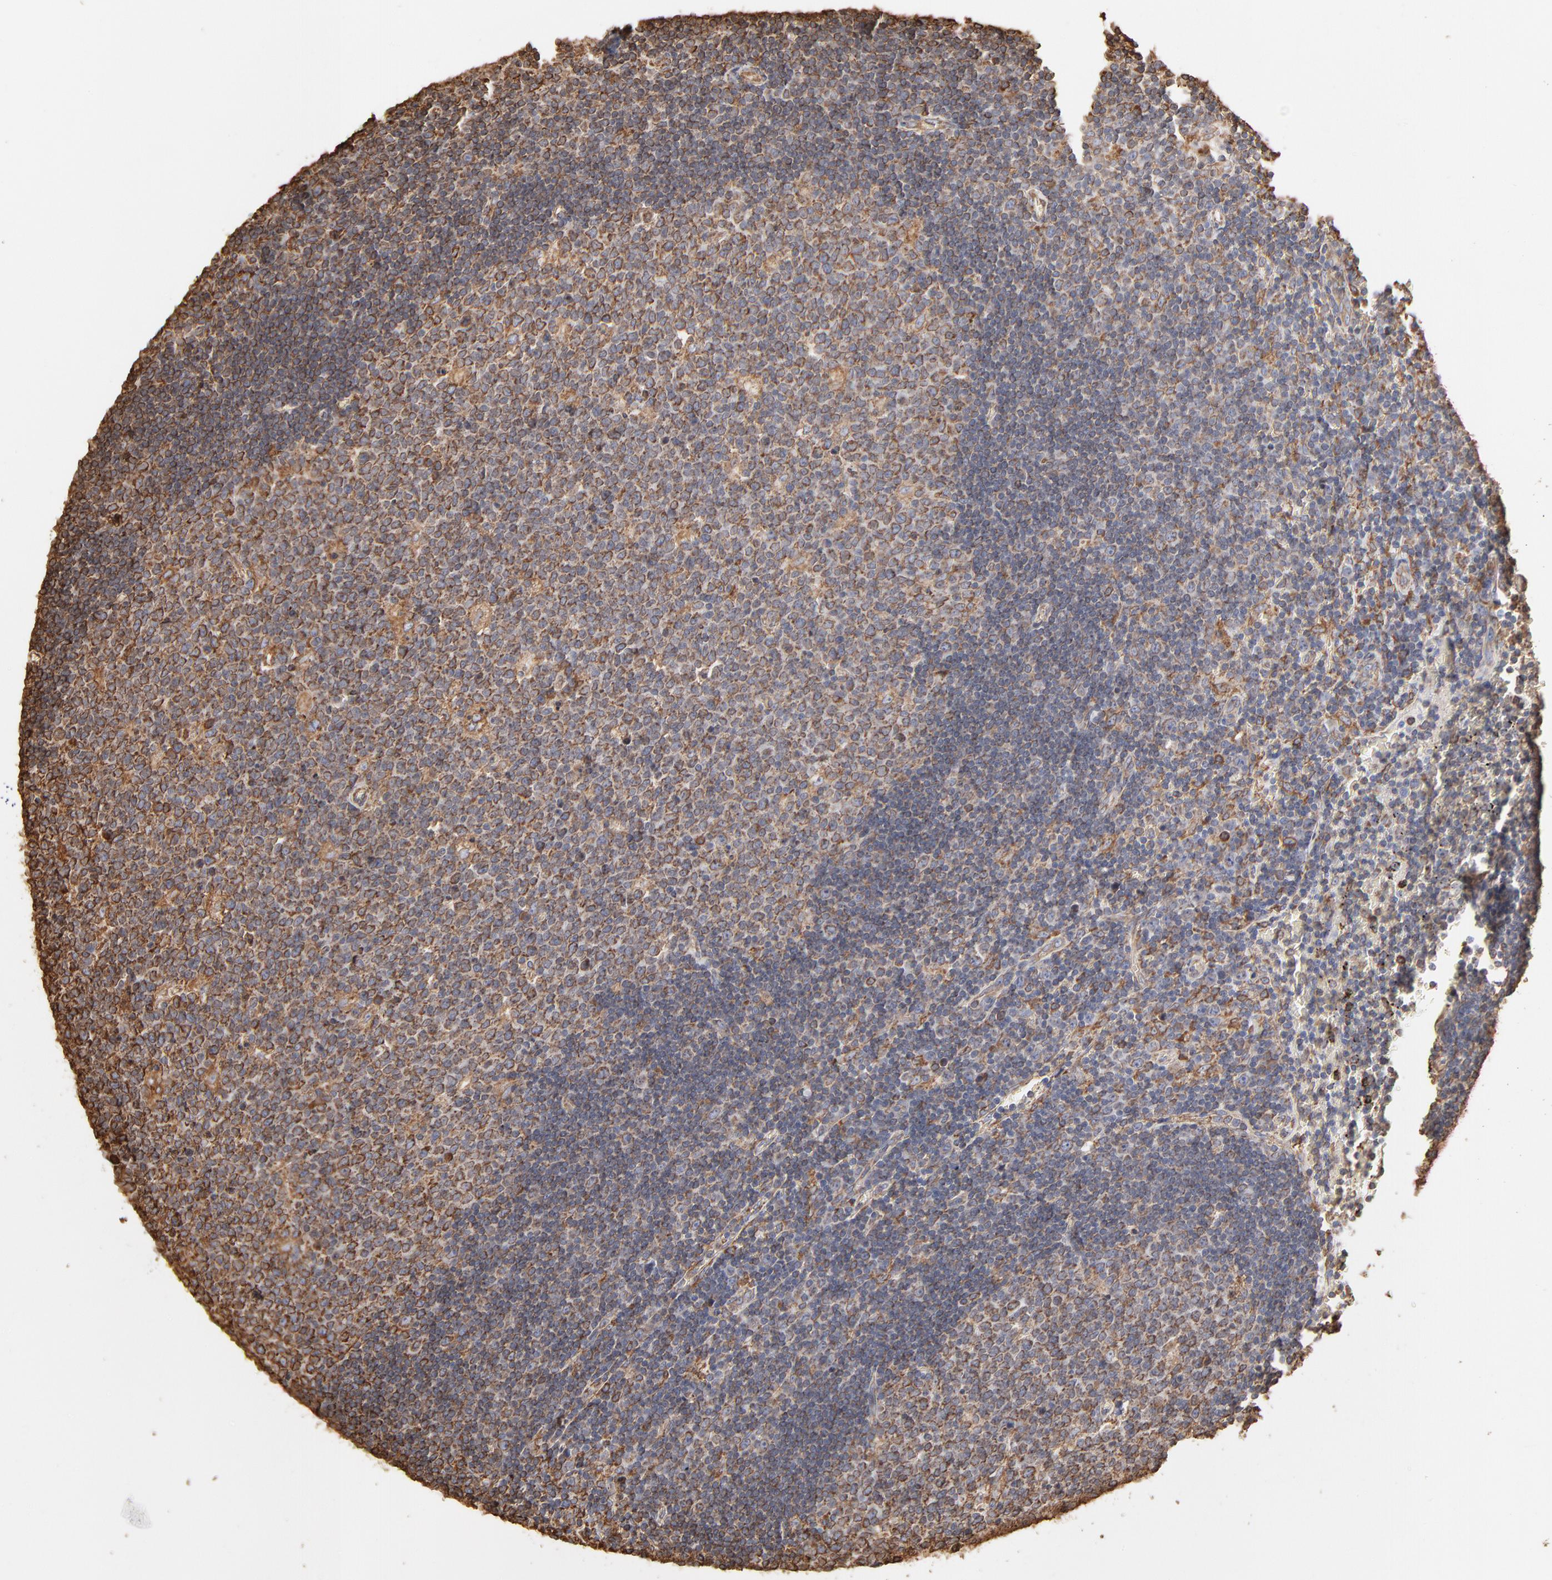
{"staining": {"intensity": "moderate", "quantity": ">75%", "location": "cytoplasmic/membranous"}, "tissue": "lymph node", "cell_type": "Germinal center cells", "image_type": "normal", "snomed": [{"axis": "morphology", "description": "Normal tissue, NOS"}, {"axis": "topography", "description": "Lymph node"}, {"axis": "topography", "description": "Salivary gland"}], "caption": "An IHC photomicrograph of unremarkable tissue is shown. Protein staining in brown labels moderate cytoplasmic/membranous positivity in lymph node within germinal center cells.", "gene": "PDIA3", "patient": {"sex": "male", "age": 8}}